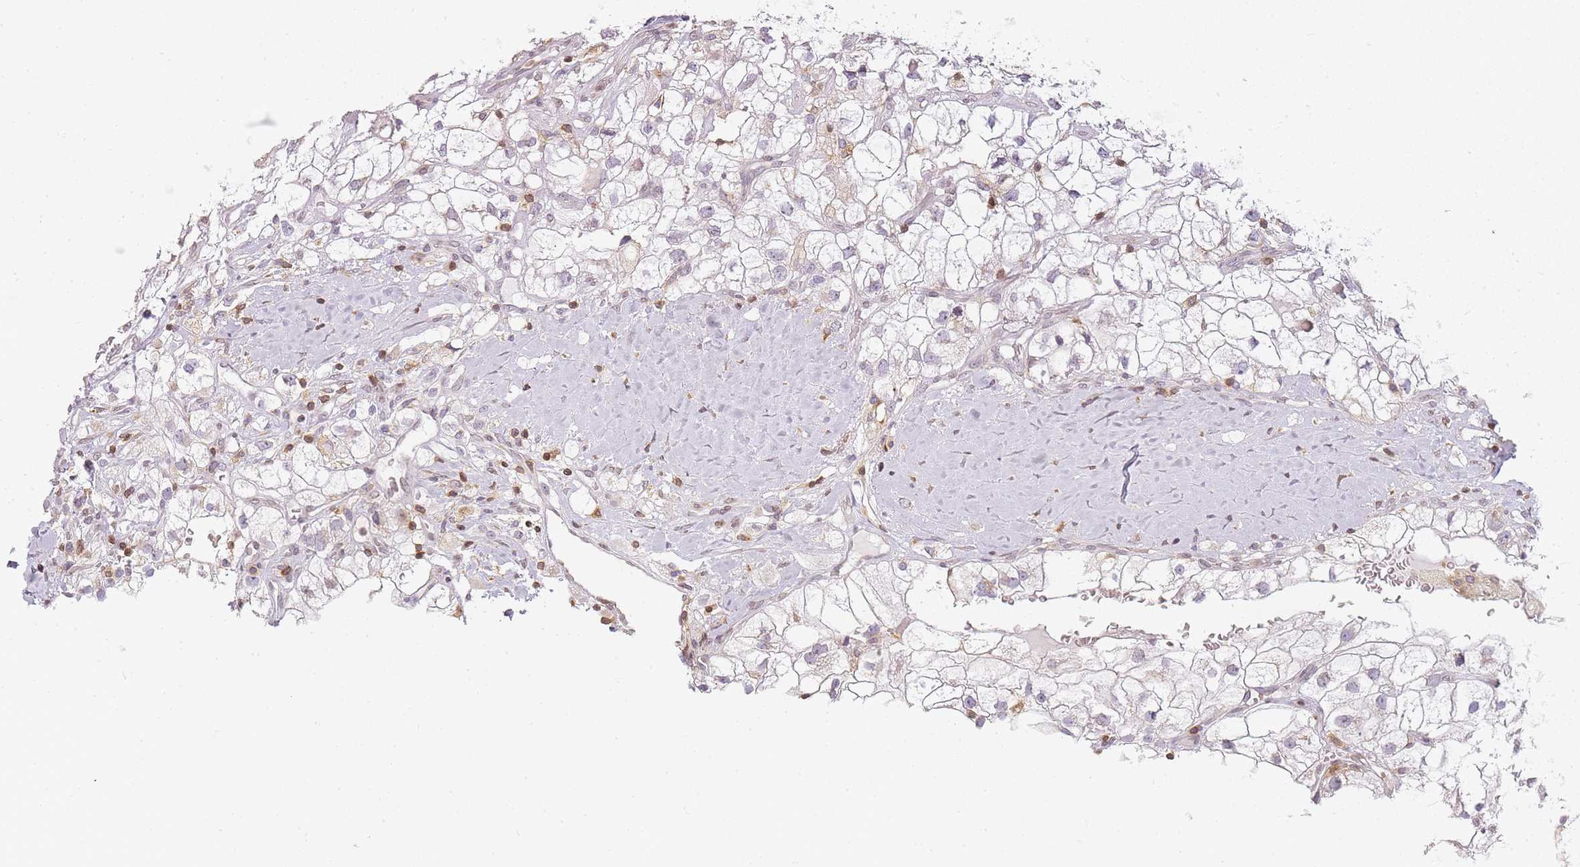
{"staining": {"intensity": "negative", "quantity": "none", "location": "none"}, "tissue": "renal cancer", "cell_type": "Tumor cells", "image_type": "cancer", "snomed": [{"axis": "morphology", "description": "Adenocarcinoma, NOS"}, {"axis": "topography", "description": "Kidney"}], "caption": "Tumor cells show no significant positivity in renal adenocarcinoma.", "gene": "JAKMIP1", "patient": {"sex": "male", "age": 59}}